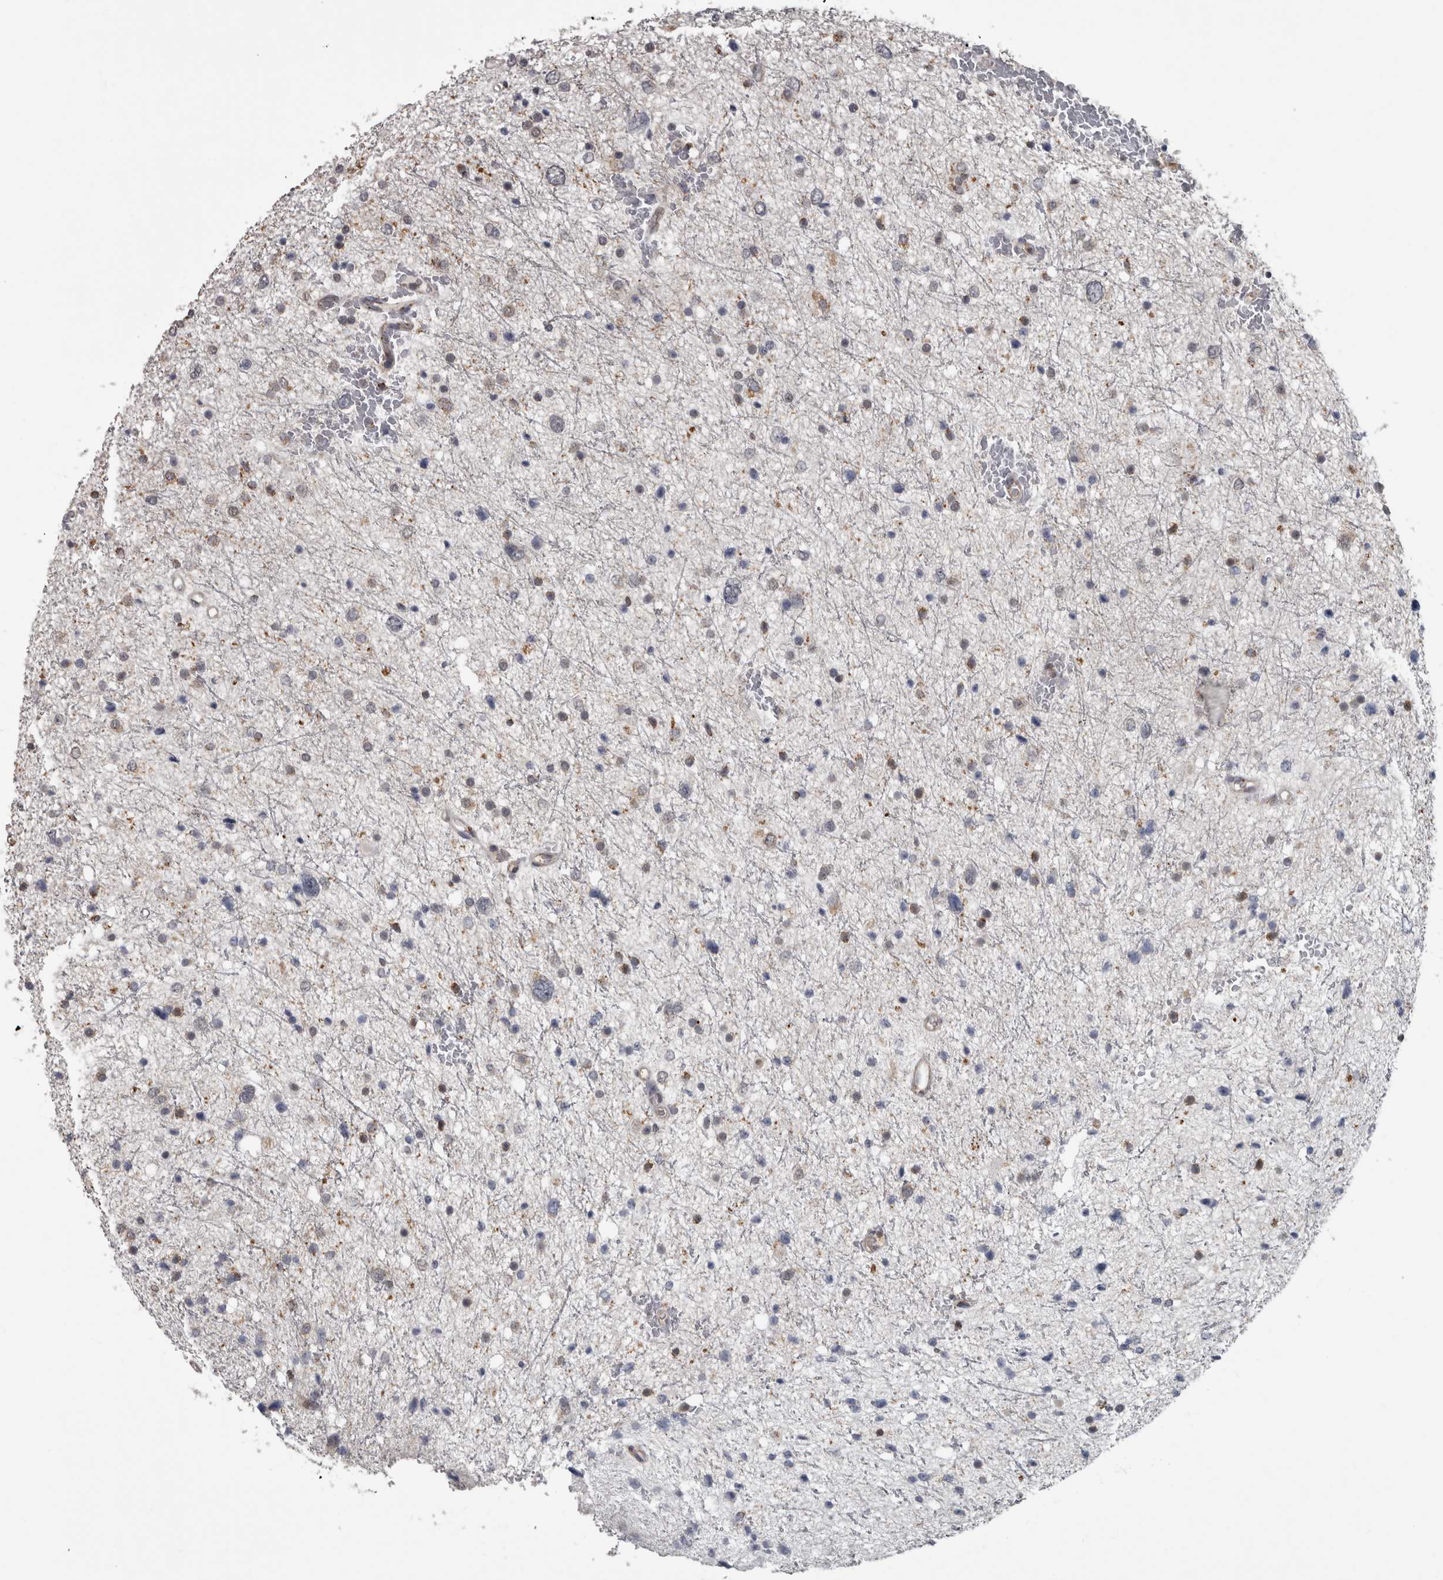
{"staining": {"intensity": "weak", "quantity": "<25%", "location": "cytoplasmic/membranous"}, "tissue": "glioma", "cell_type": "Tumor cells", "image_type": "cancer", "snomed": [{"axis": "morphology", "description": "Glioma, malignant, Low grade"}, {"axis": "topography", "description": "Brain"}], "caption": "DAB (3,3'-diaminobenzidine) immunohistochemical staining of glioma shows no significant staining in tumor cells.", "gene": "NAAA", "patient": {"sex": "female", "age": 37}}